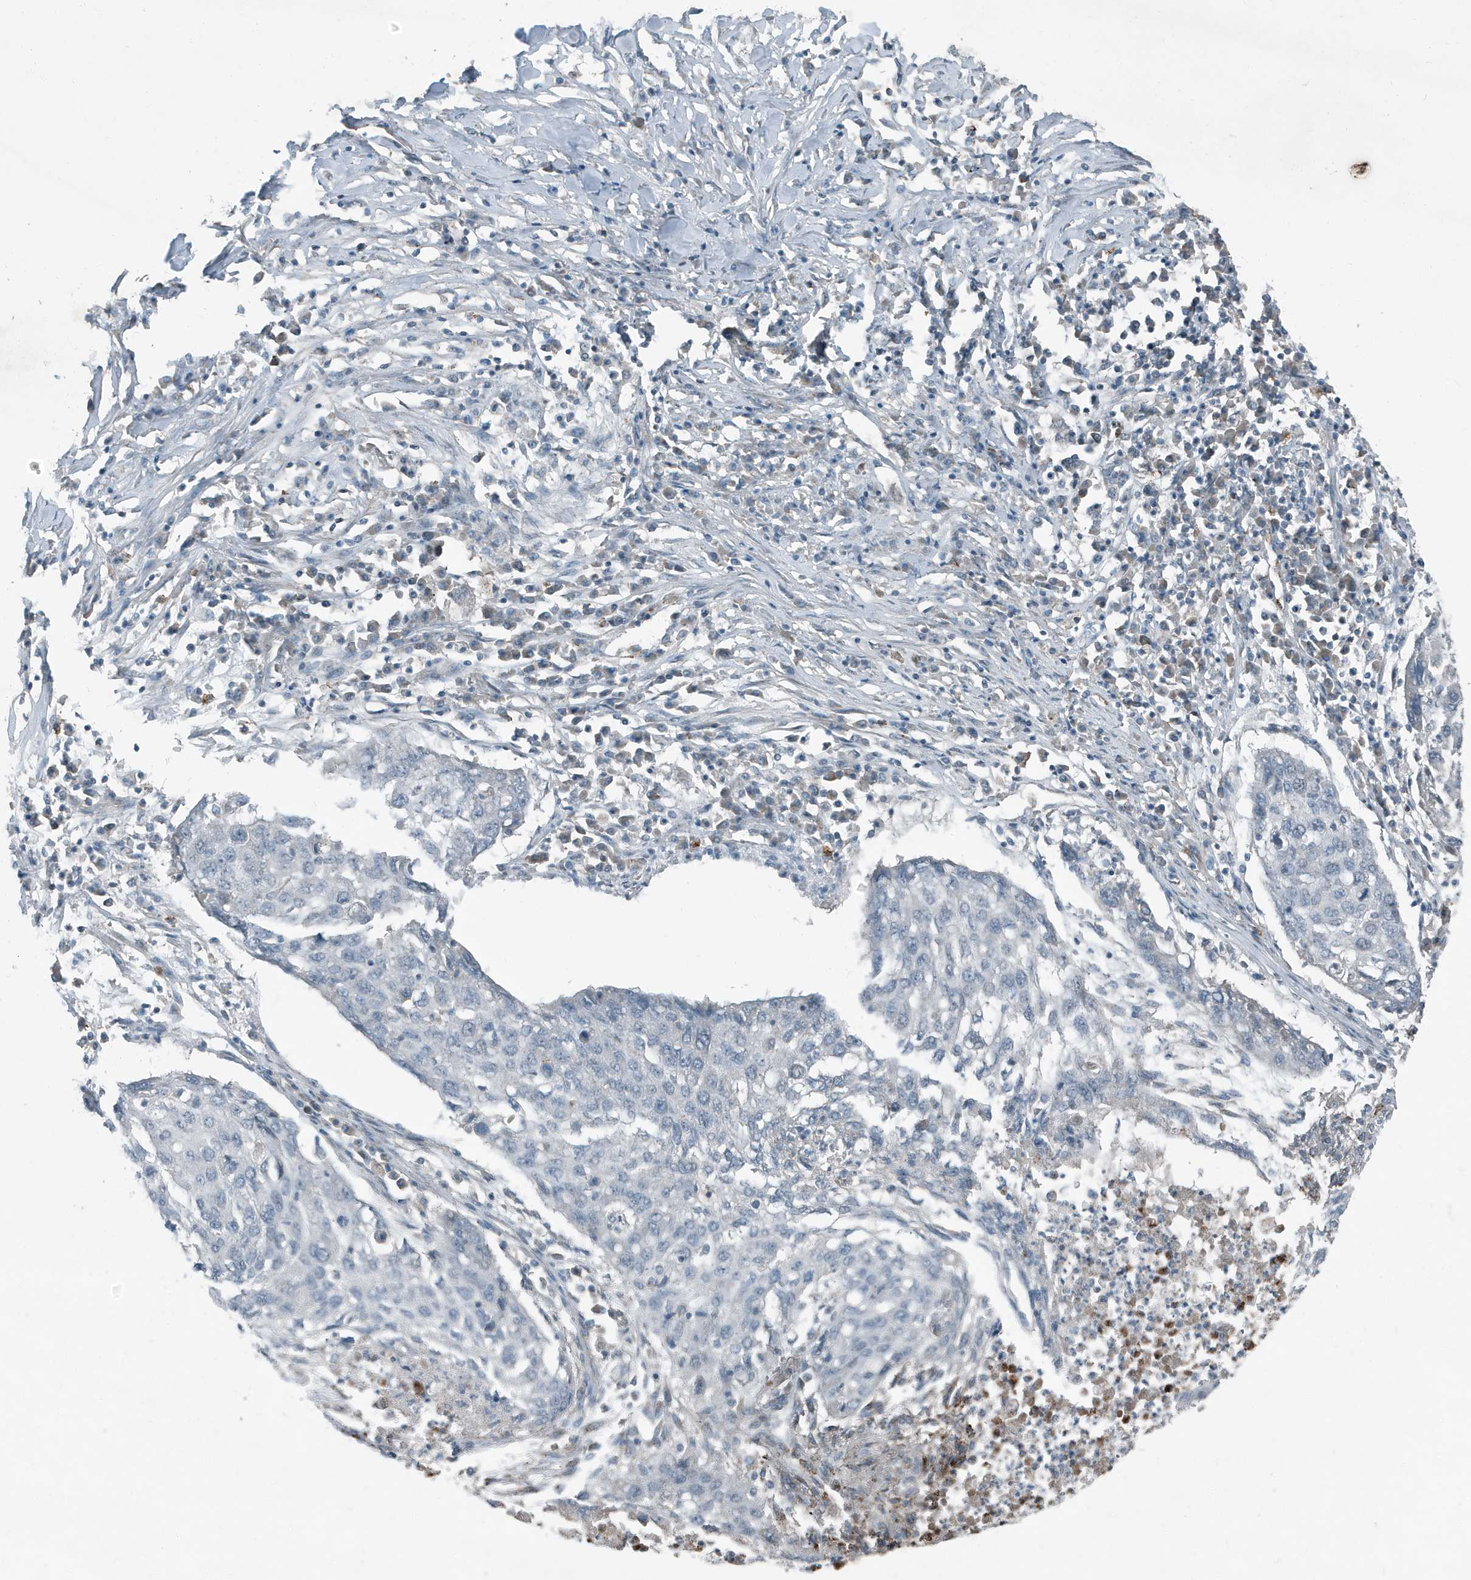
{"staining": {"intensity": "negative", "quantity": "none", "location": "none"}, "tissue": "lung cancer", "cell_type": "Tumor cells", "image_type": "cancer", "snomed": [{"axis": "morphology", "description": "Squamous cell carcinoma, NOS"}, {"axis": "topography", "description": "Lung"}], "caption": "Tumor cells are negative for protein expression in human lung cancer (squamous cell carcinoma).", "gene": "DAPP1", "patient": {"sex": "female", "age": 63}}